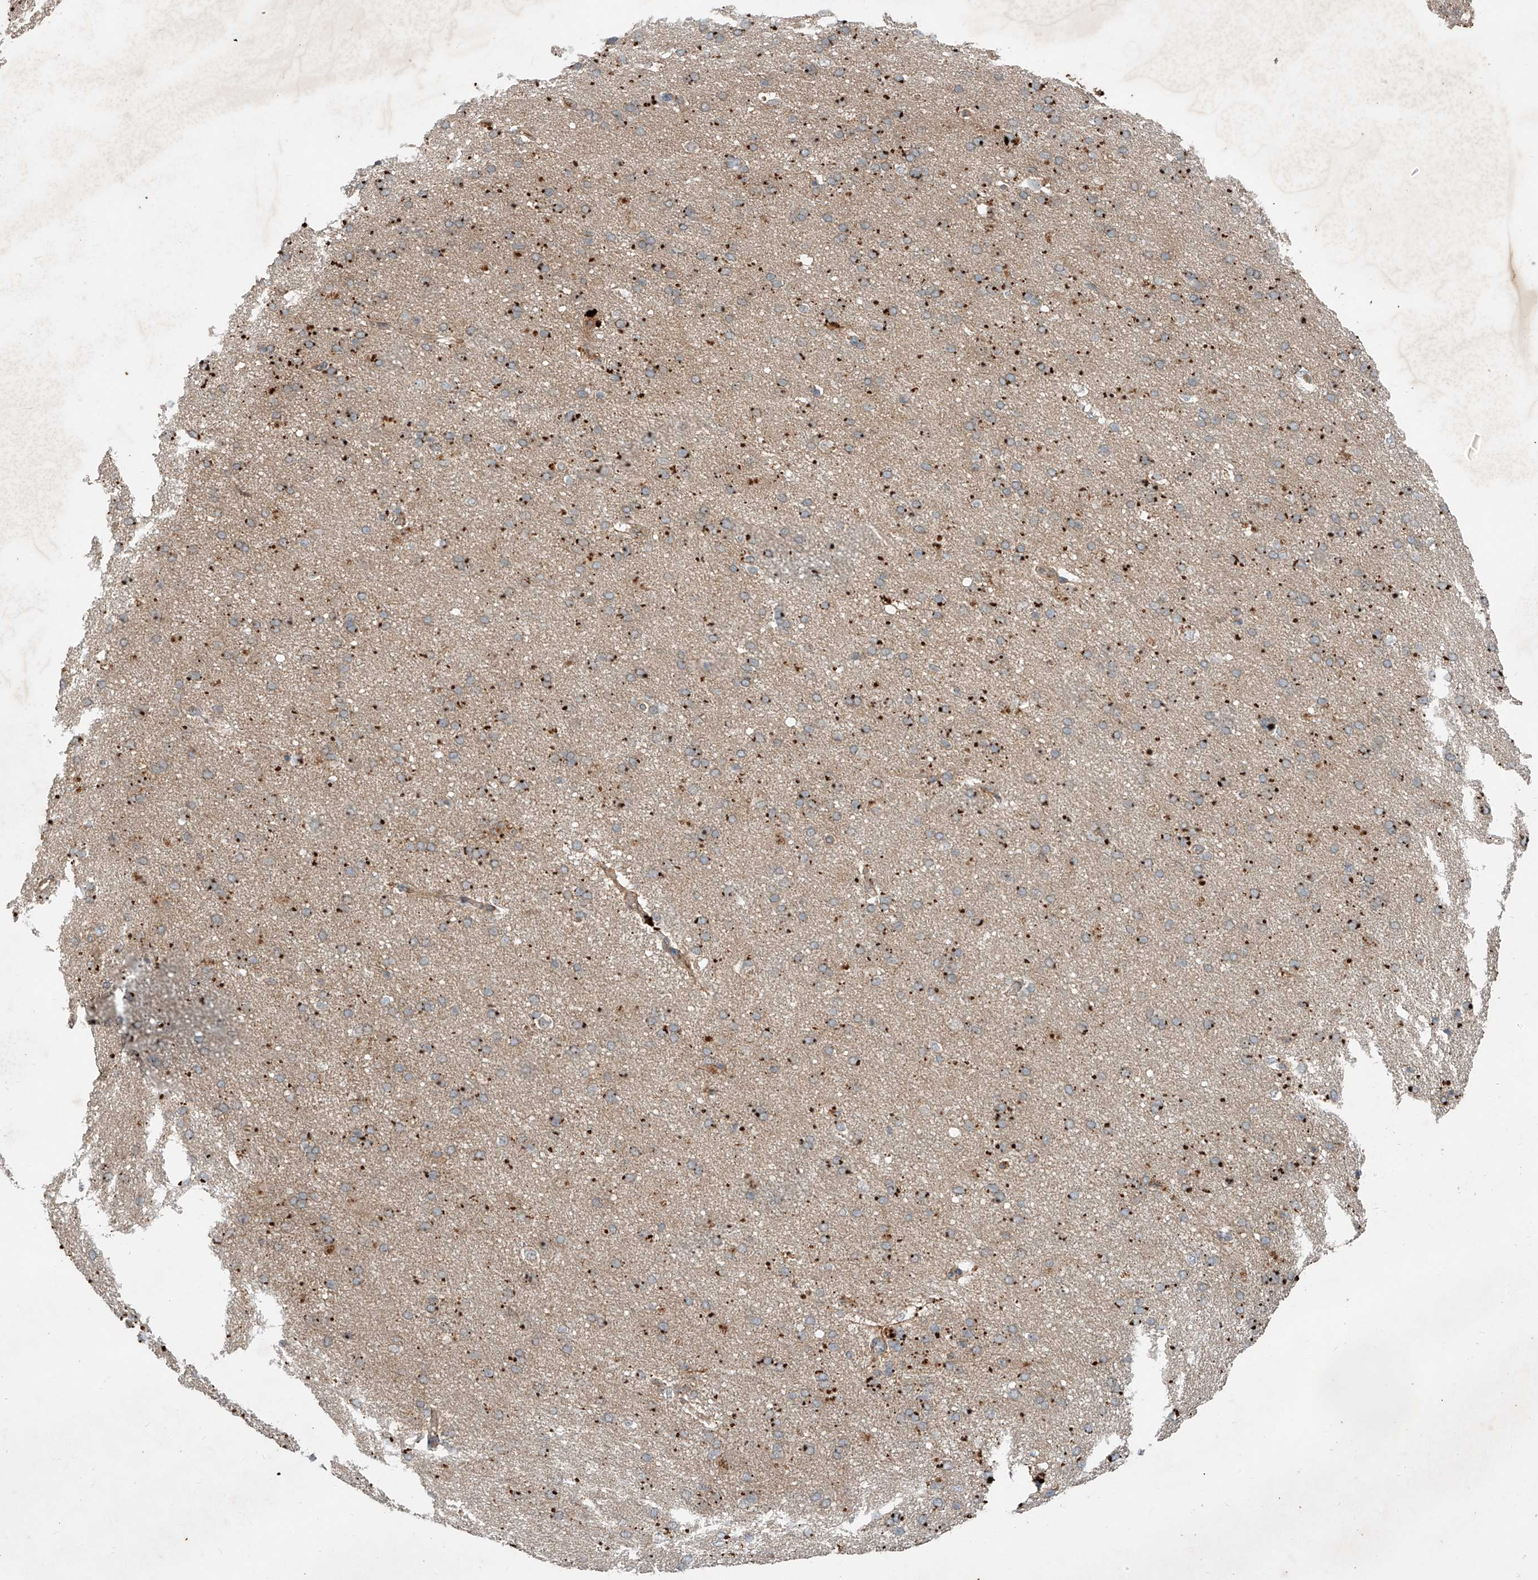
{"staining": {"intensity": "weak", "quantity": "25%-75%", "location": "cytoplasmic/membranous"}, "tissue": "cerebral cortex", "cell_type": "Endothelial cells", "image_type": "normal", "snomed": [{"axis": "morphology", "description": "Normal tissue, NOS"}, {"axis": "topography", "description": "Cerebral cortex"}], "caption": "A micrograph of cerebral cortex stained for a protein demonstrates weak cytoplasmic/membranous brown staining in endothelial cells.", "gene": "IER5", "patient": {"sex": "male", "age": 62}}